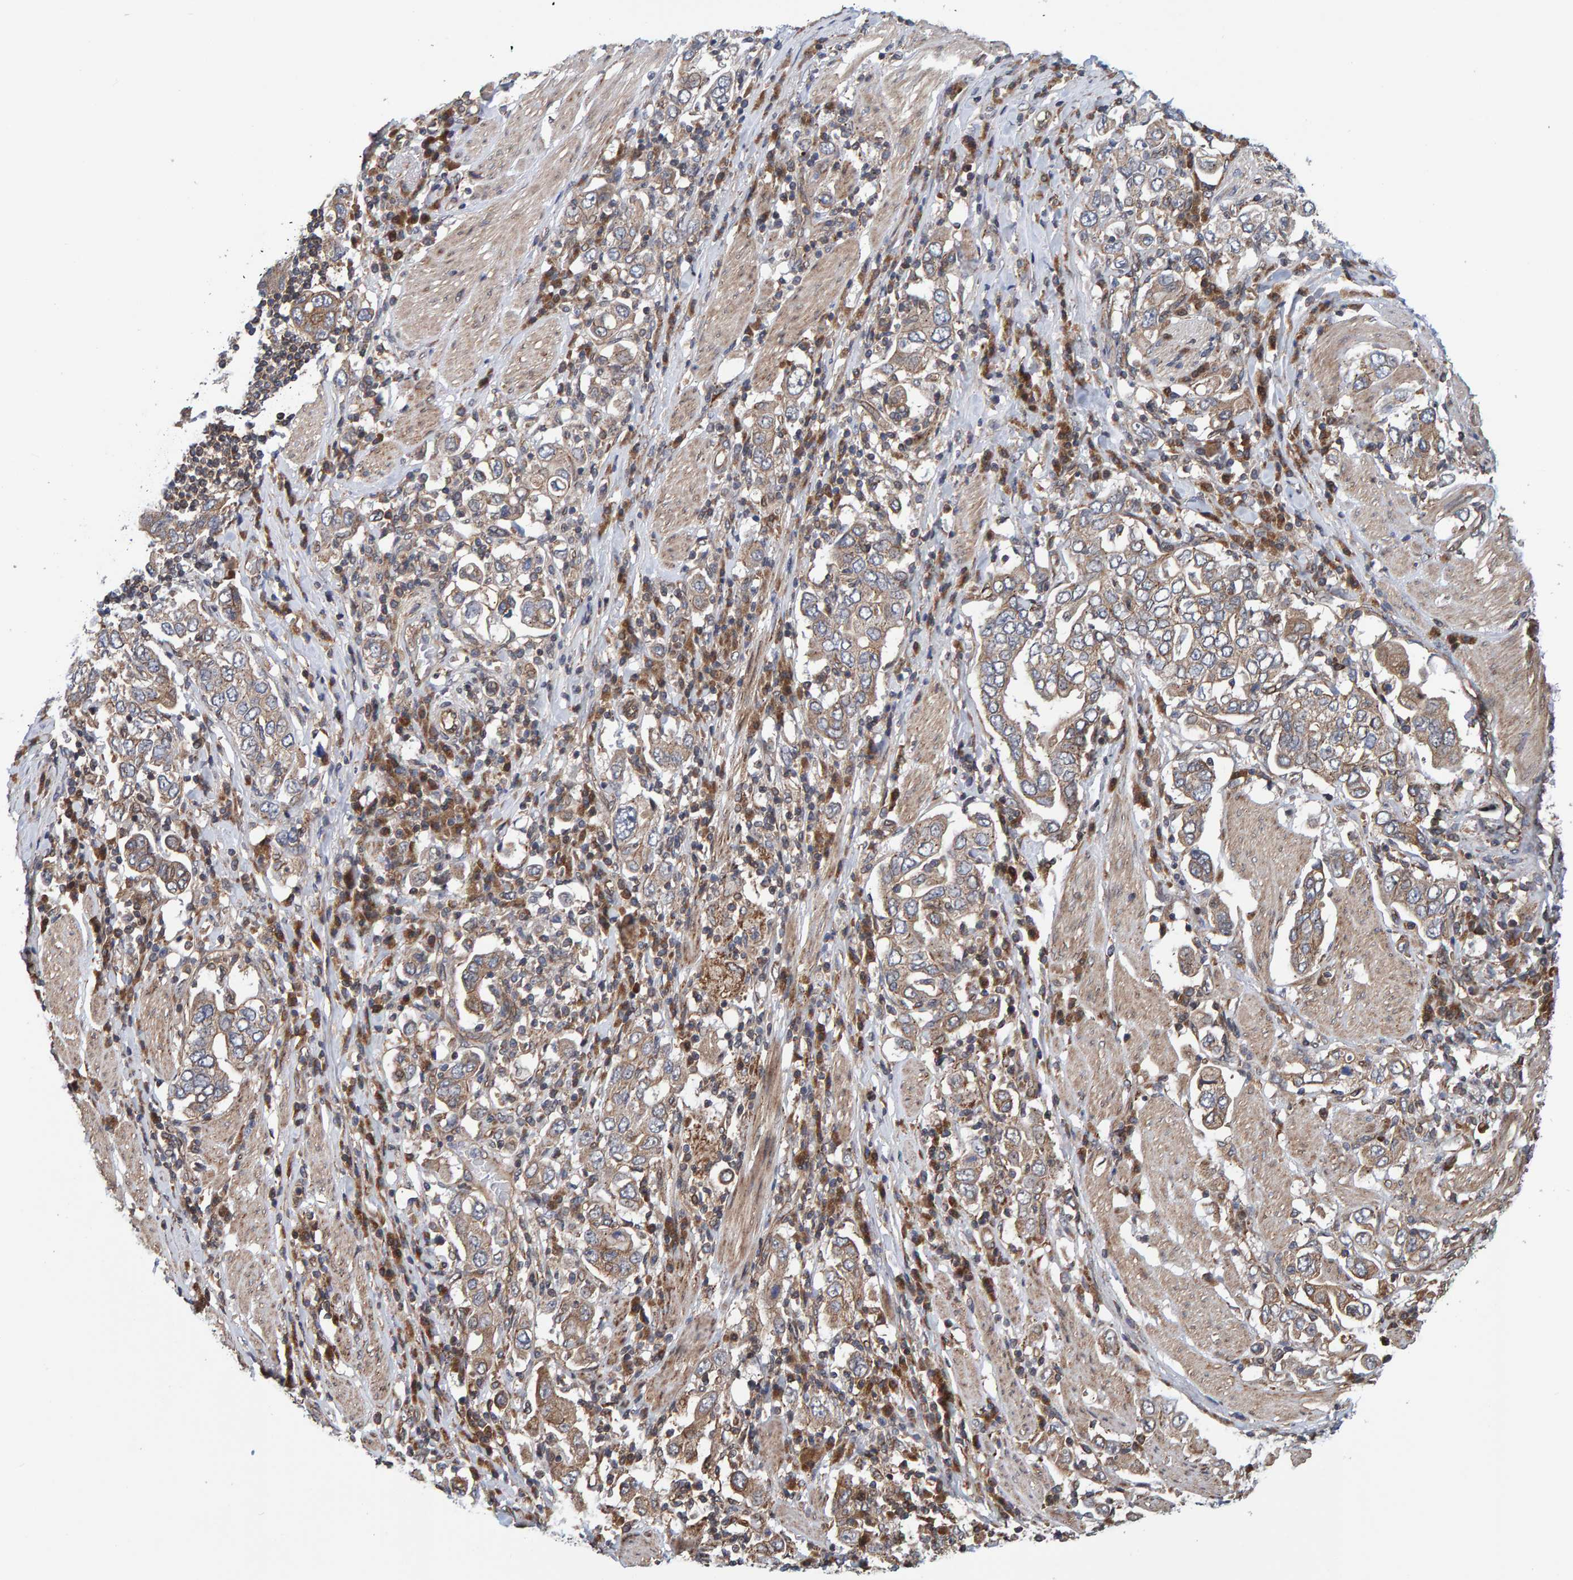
{"staining": {"intensity": "weak", "quantity": ">75%", "location": "cytoplasmic/membranous"}, "tissue": "stomach cancer", "cell_type": "Tumor cells", "image_type": "cancer", "snomed": [{"axis": "morphology", "description": "Adenocarcinoma, NOS"}, {"axis": "topography", "description": "Stomach, upper"}], "caption": "Weak cytoplasmic/membranous positivity is appreciated in approximately >75% of tumor cells in stomach cancer (adenocarcinoma).", "gene": "SCRN2", "patient": {"sex": "male", "age": 62}}